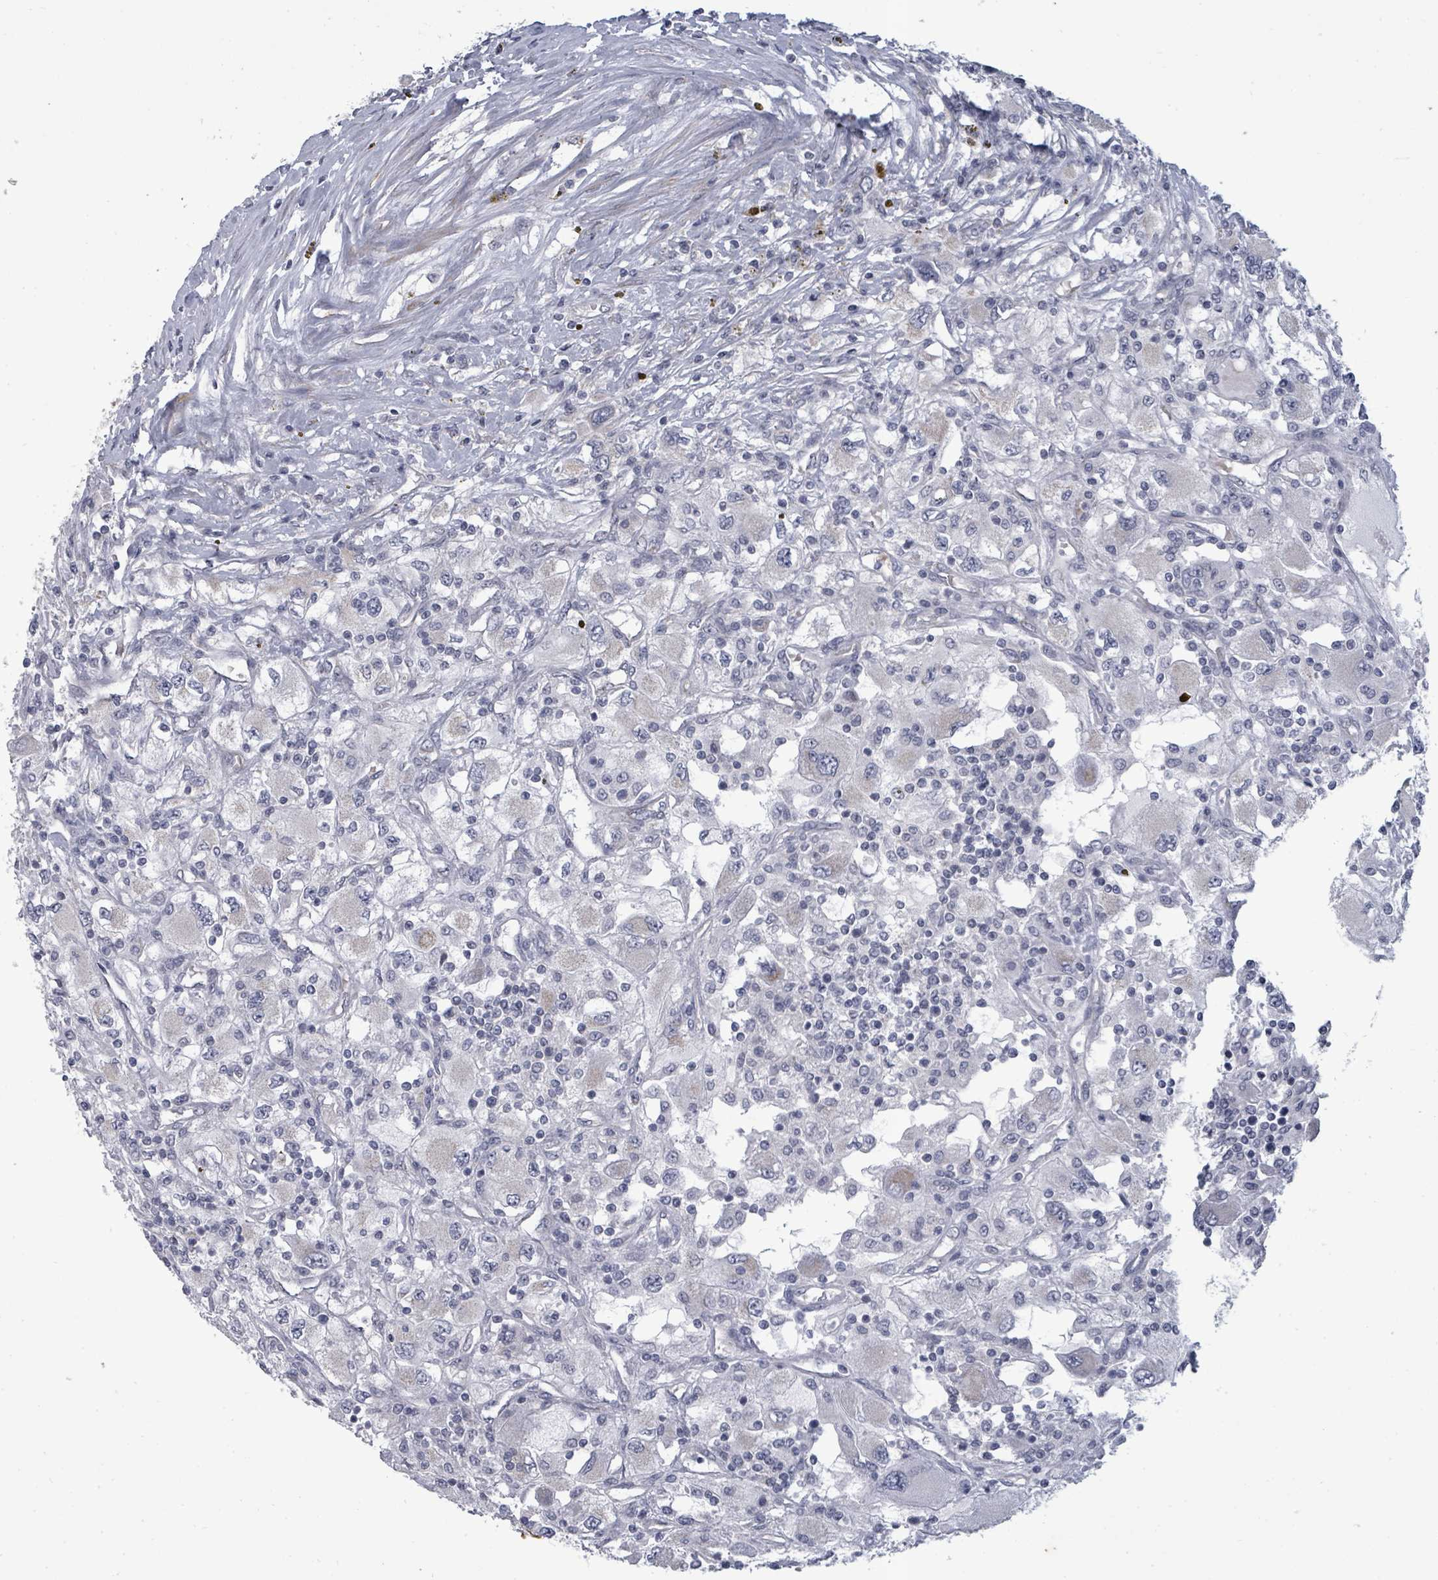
{"staining": {"intensity": "negative", "quantity": "none", "location": "none"}, "tissue": "renal cancer", "cell_type": "Tumor cells", "image_type": "cancer", "snomed": [{"axis": "morphology", "description": "Adenocarcinoma, NOS"}, {"axis": "topography", "description": "Kidney"}], "caption": "The photomicrograph exhibits no significant expression in tumor cells of renal cancer (adenocarcinoma).", "gene": "PTPN20", "patient": {"sex": "female", "age": 67}}